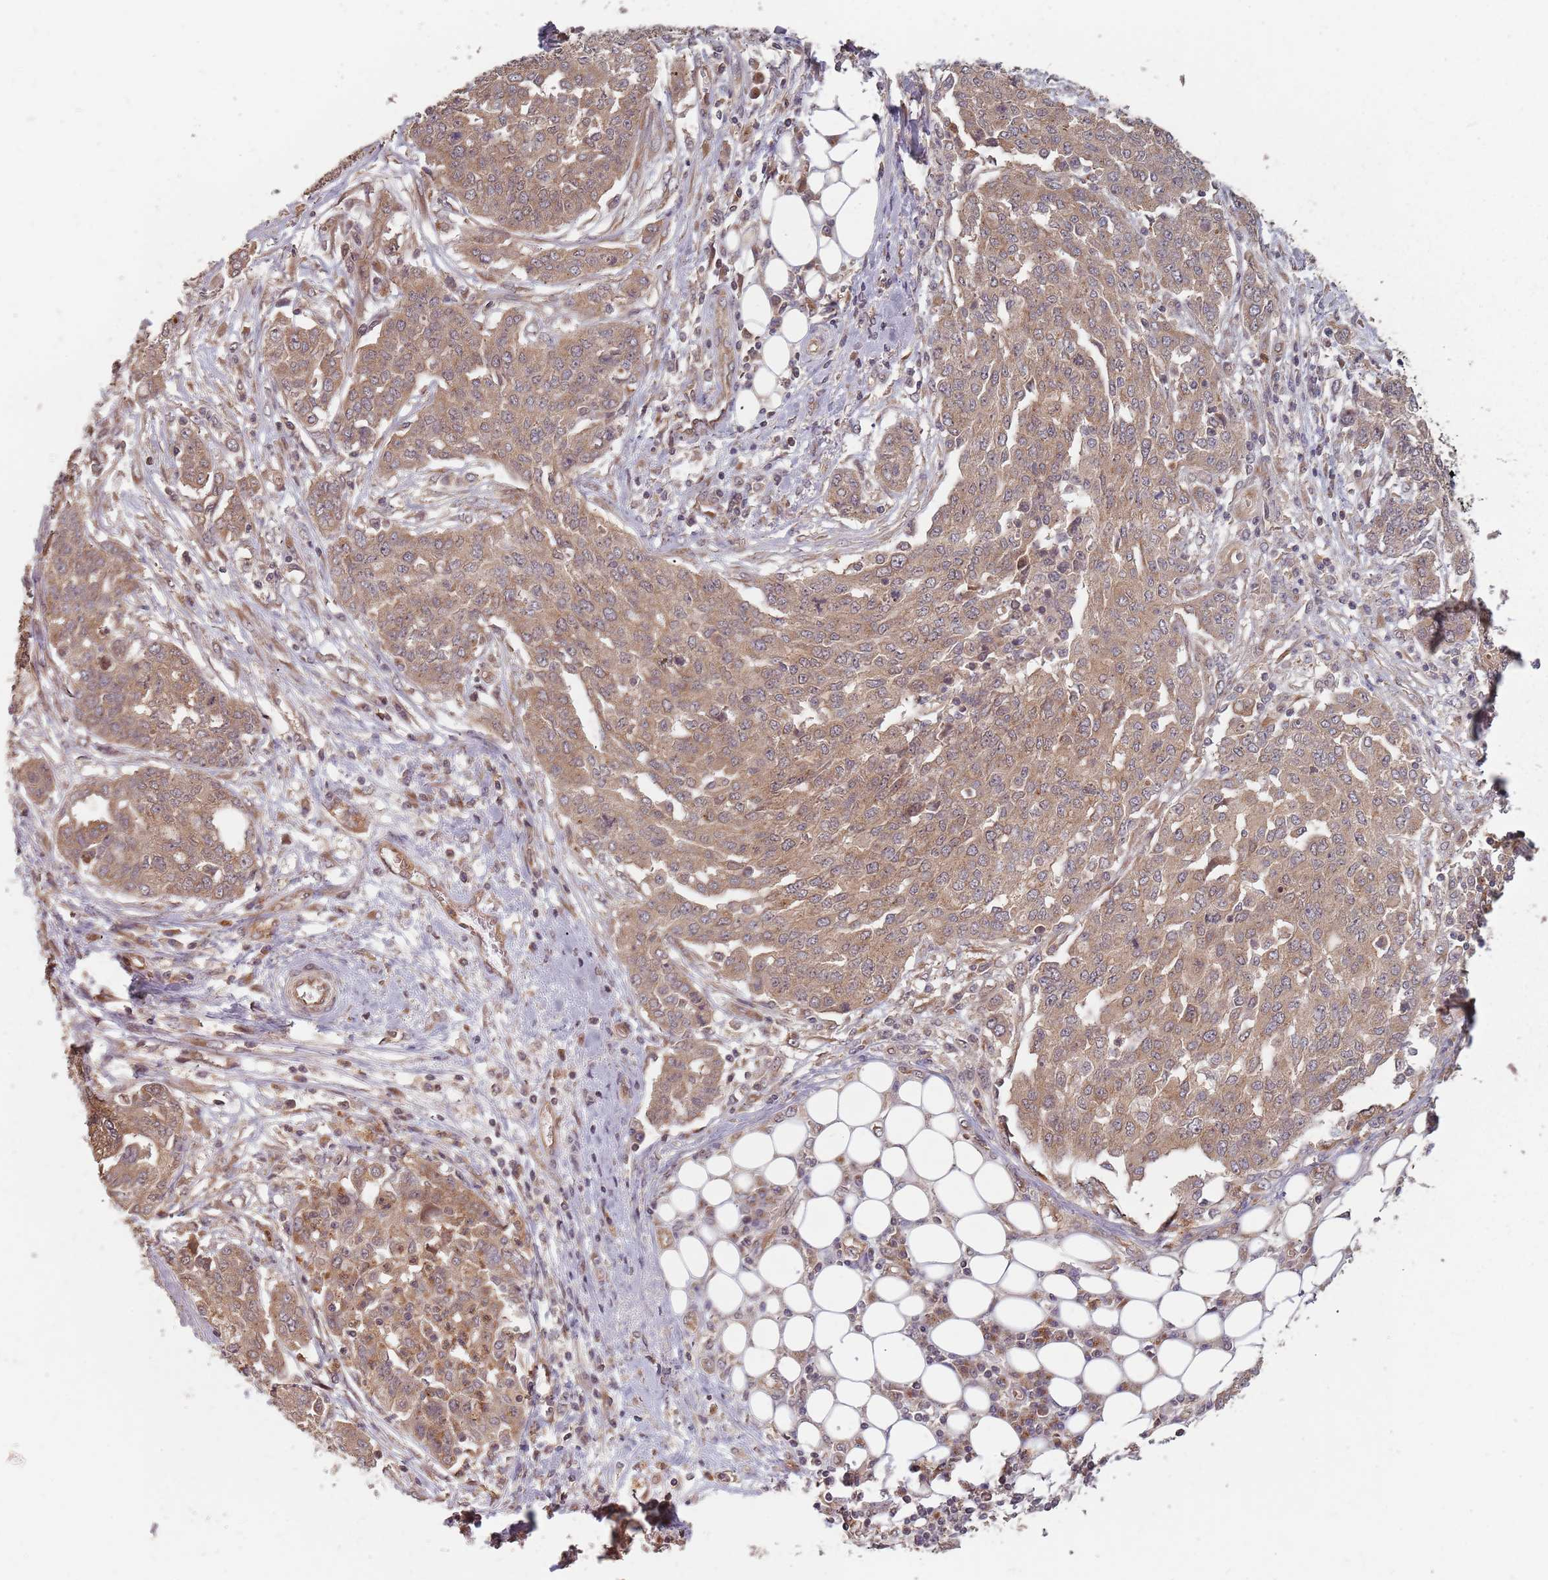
{"staining": {"intensity": "moderate", "quantity": ">75%", "location": "cytoplasmic/membranous"}, "tissue": "ovarian cancer", "cell_type": "Tumor cells", "image_type": "cancer", "snomed": [{"axis": "morphology", "description": "Cystadenocarcinoma, serous, NOS"}, {"axis": "topography", "description": "Soft tissue"}, {"axis": "topography", "description": "Ovary"}], "caption": "The micrograph shows a brown stain indicating the presence of a protein in the cytoplasmic/membranous of tumor cells in ovarian cancer (serous cystadenocarcinoma). (IHC, brightfield microscopy, high magnification).", "gene": "C3orf14", "patient": {"sex": "female", "age": 57}}